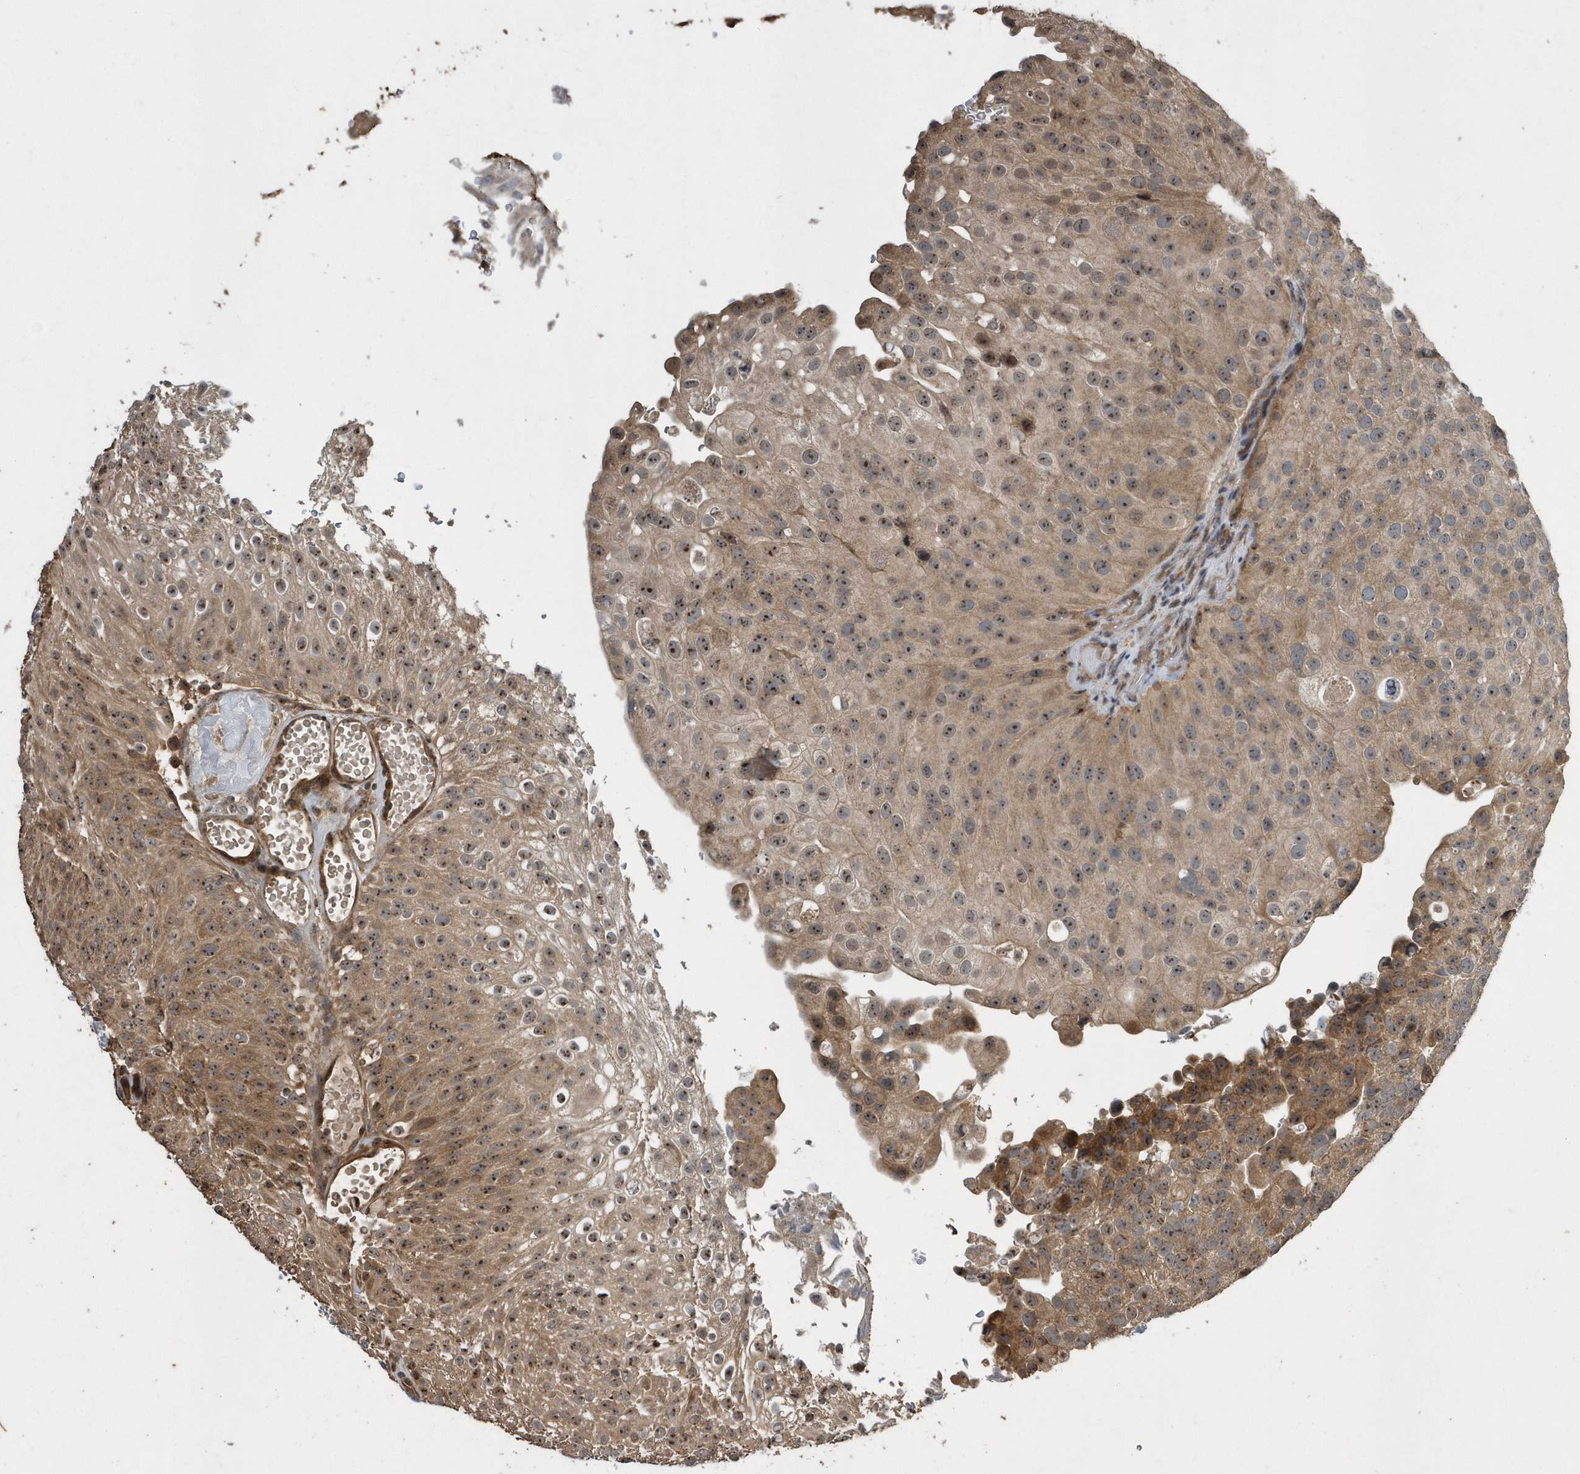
{"staining": {"intensity": "moderate", "quantity": ">75%", "location": "cytoplasmic/membranous,nuclear"}, "tissue": "urothelial cancer", "cell_type": "Tumor cells", "image_type": "cancer", "snomed": [{"axis": "morphology", "description": "Urothelial carcinoma, Low grade"}, {"axis": "topography", "description": "Urinary bladder"}], "caption": "Immunohistochemistry (IHC) photomicrograph of neoplastic tissue: human urothelial carcinoma (low-grade) stained using IHC reveals medium levels of moderate protein expression localized specifically in the cytoplasmic/membranous and nuclear of tumor cells, appearing as a cytoplasmic/membranous and nuclear brown color.", "gene": "WASHC5", "patient": {"sex": "male", "age": 78}}